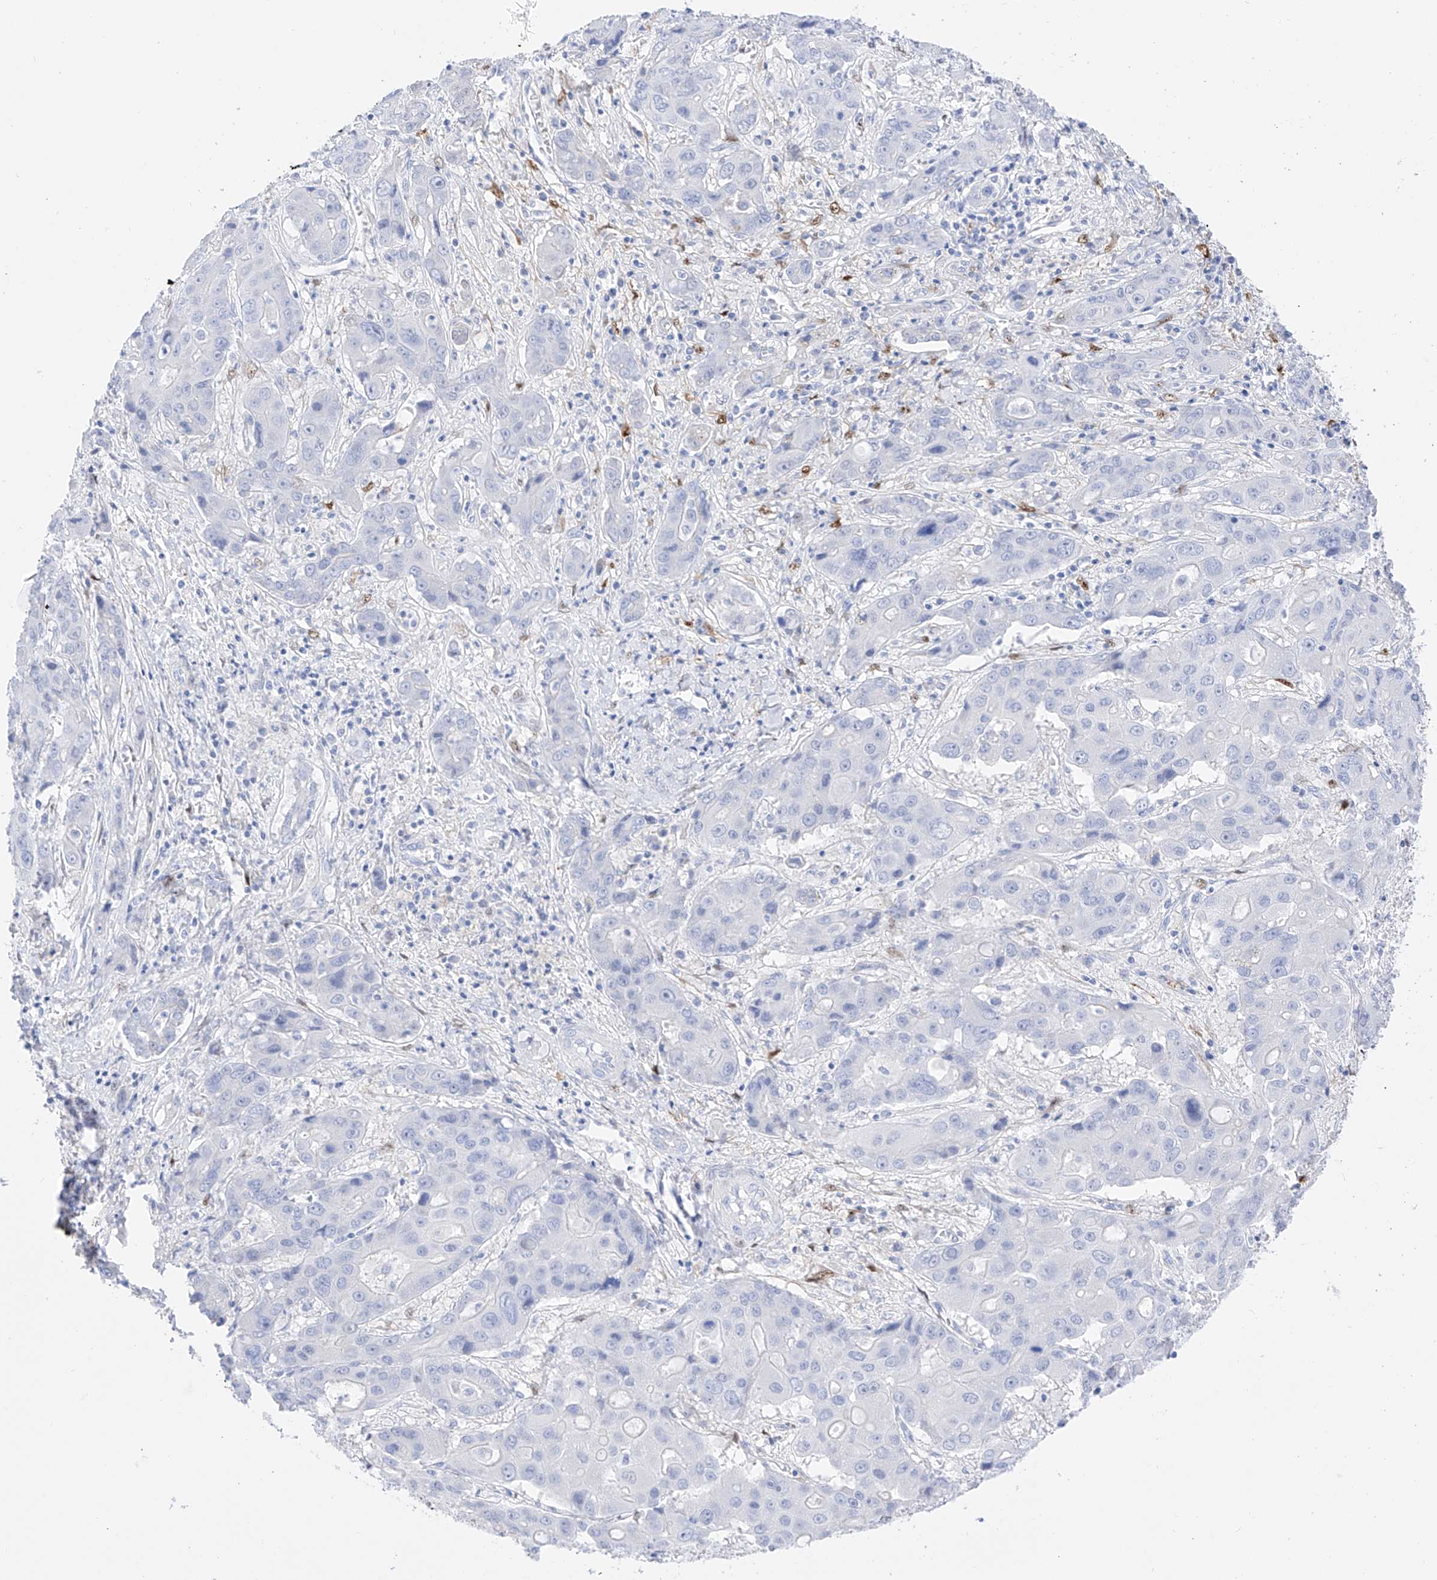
{"staining": {"intensity": "negative", "quantity": "none", "location": "none"}, "tissue": "liver cancer", "cell_type": "Tumor cells", "image_type": "cancer", "snomed": [{"axis": "morphology", "description": "Cholangiocarcinoma"}, {"axis": "topography", "description": "Liver"}], "caption": "Micrograph shows no significant protein positivity in tumor cells of liver cancer (cholangiocarcinoma).", "gene": "TRPC7", "patient": {"sex": "male", "age": 67}}